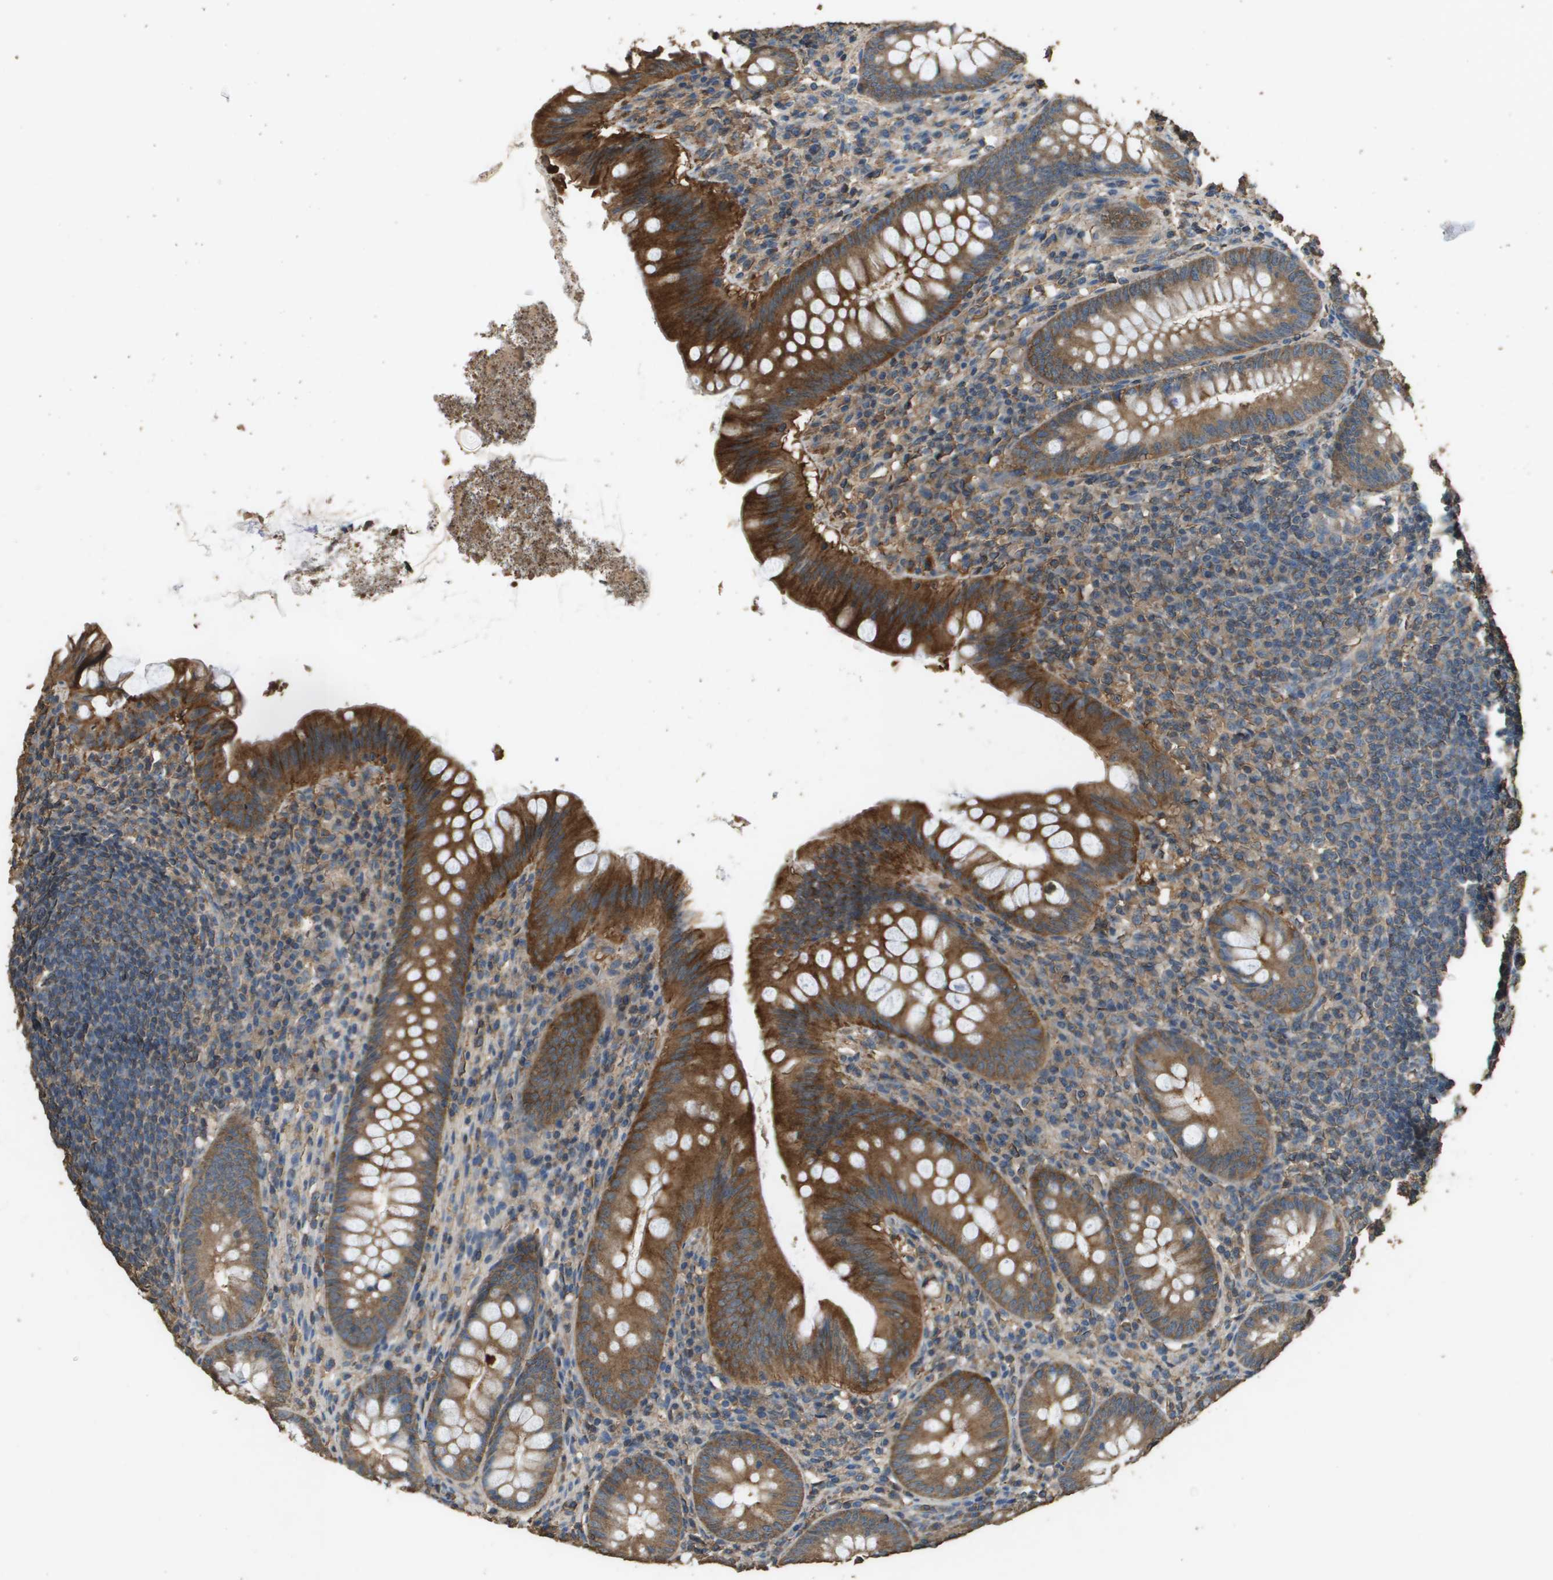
{"staining": {"intensity": "strong", "quantity": ">75%", "location": "cytoplasmic/membranous"}, "tissue": "appendix", "cell_type": "Glandular cells", "image_type": "normal", "snomed": [{"axis": "morphology", "description": "Normal tissue, NOS"}, {"axis": "topography", "description": "Appendix"}], "caption": "Glandular cells exhibit high levels of strong cytoplasmic/membranous staining in approximately >75% of cells in unremarkable appendix.", "gene": "MS4A7", "patient": {"sex": "male", "age": 56}}